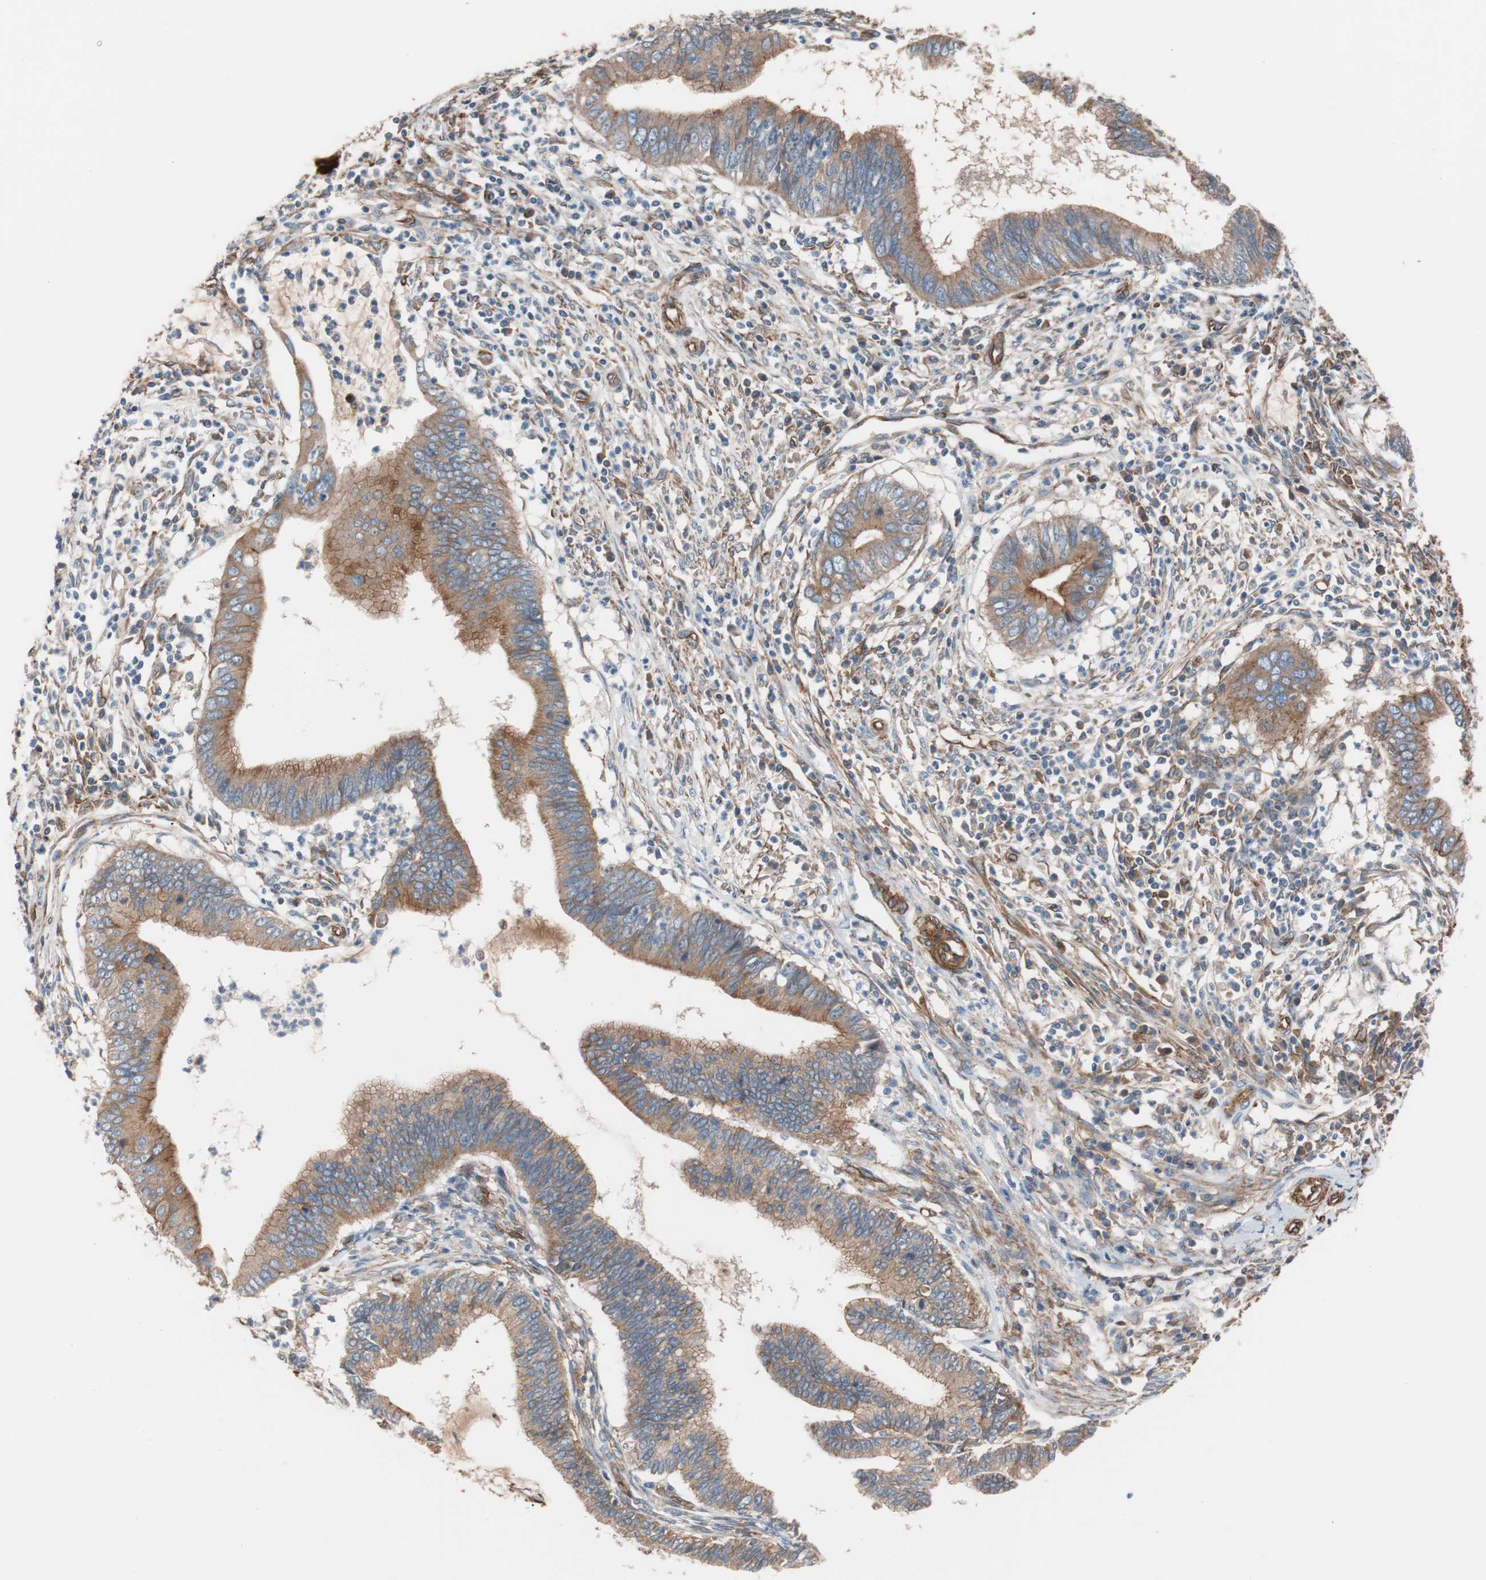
{"staining": {"intensity": "moderate", "quantity": ">75%", "location": "cytoplasmic/membranous"}, "tissue": "cervical cancer", "cell_type": "Tumor cells", "image_type": "cancer", "snomed": [{"axis": "morphology", "description": "Adenocarcinoma, NOS"}, {"axis": "topography", "description": "Cervix"}], "caption": "Cervical cancer stained with DAB immunohistochemistry displays medium levels of moderate cytoplasmic/membranous positivity in about >75% of tumor cells.", "gene": "SPINT1", "patient": {"sex": "female", "age": 36}}